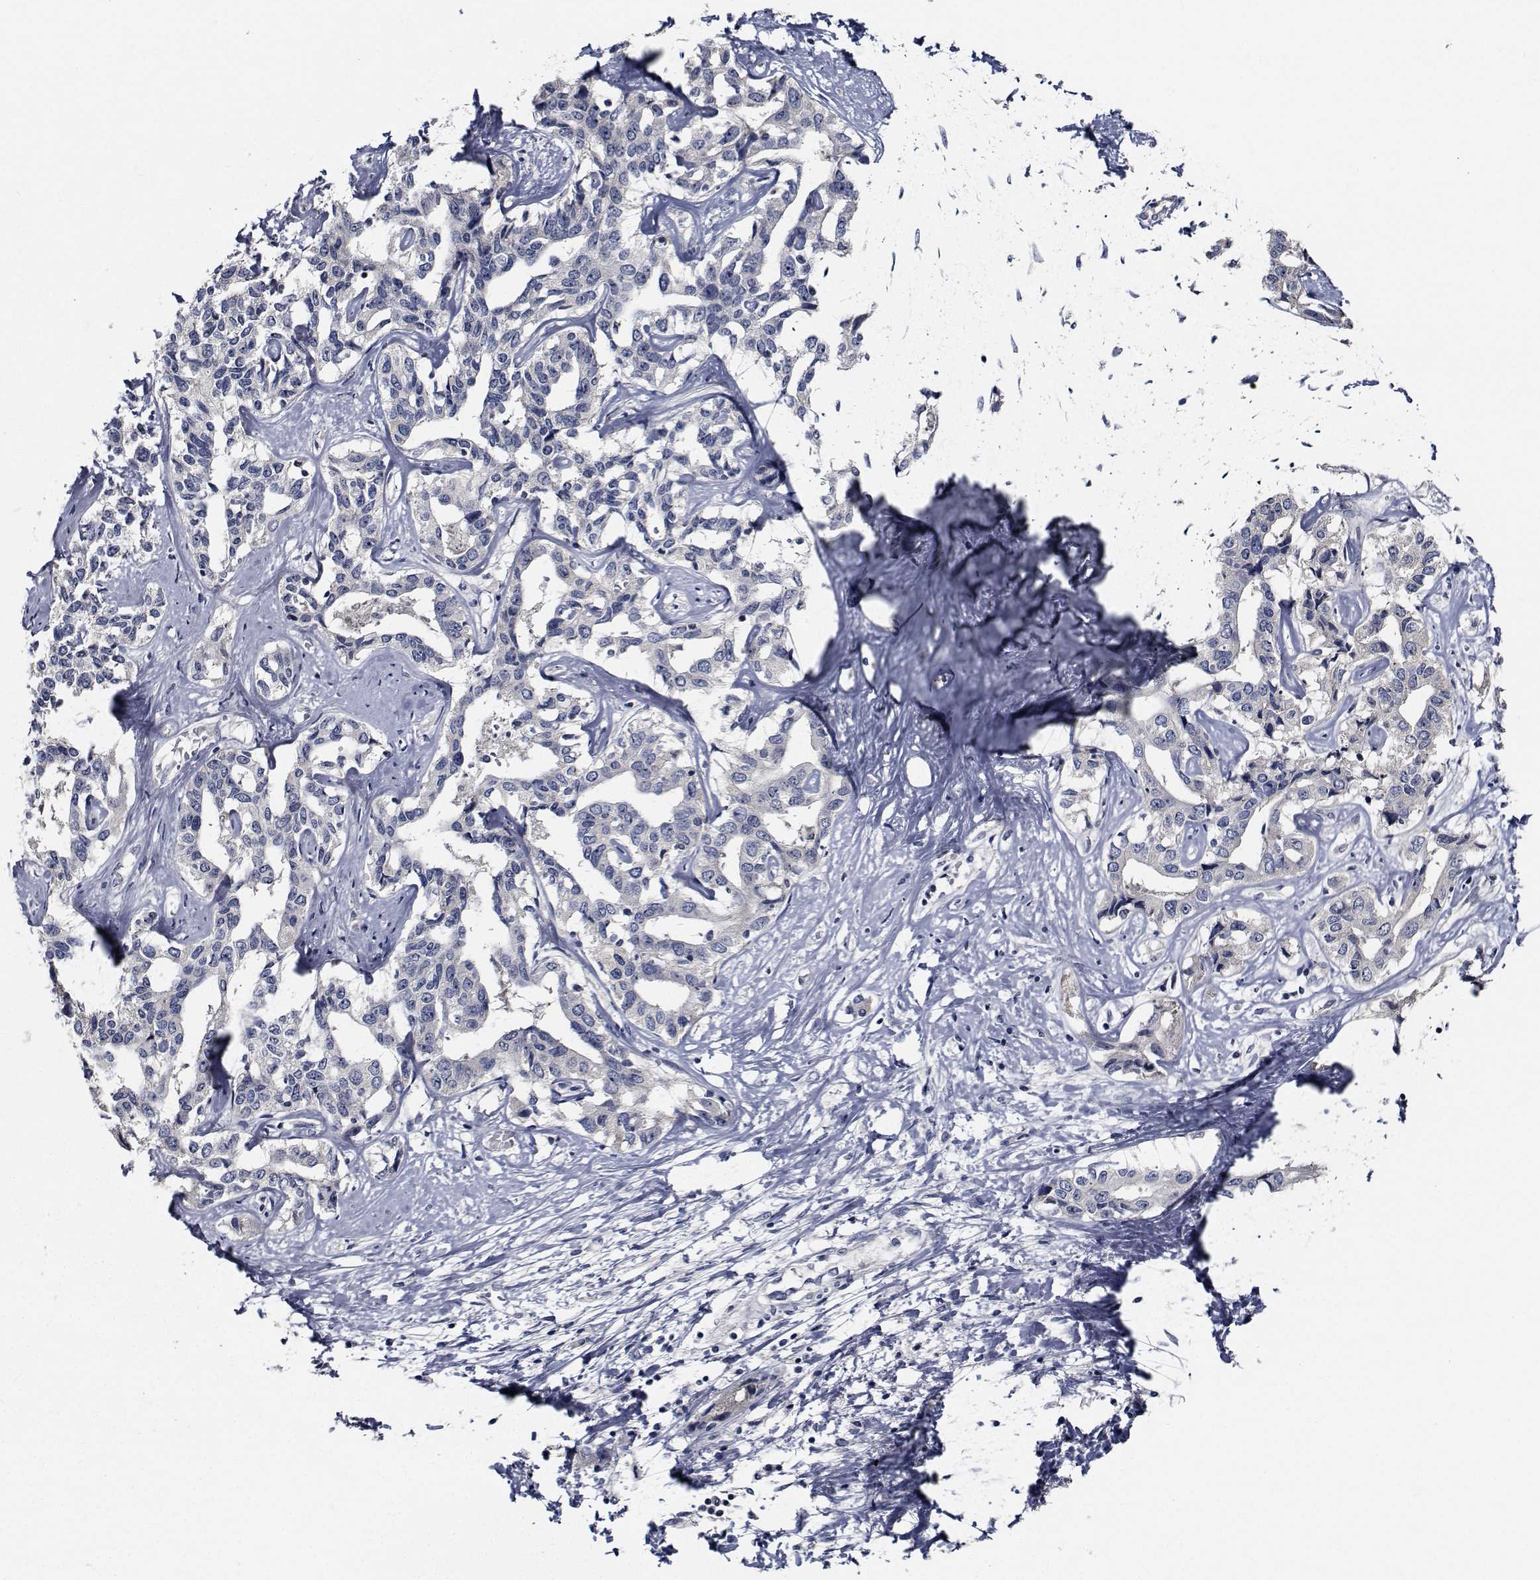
{"staining": {"intensity": "negative", "quantity": "none", "location": "none"}, "tissue": "liver cancer", "cell_type": "Tumor cells", "image_type": "cancer", "snomed": [{"axis": "morphology", "description": "Cholangiocarcinoma"}, {"axis": "topography", "description": "Liver"}], "caption": "Immunohistochemical staining of cholangiocarcinoma (liver) exhibits no significant staining in tumor cells.", "gene": "NVL", "patient": {"sex": "male", "age": 59}}